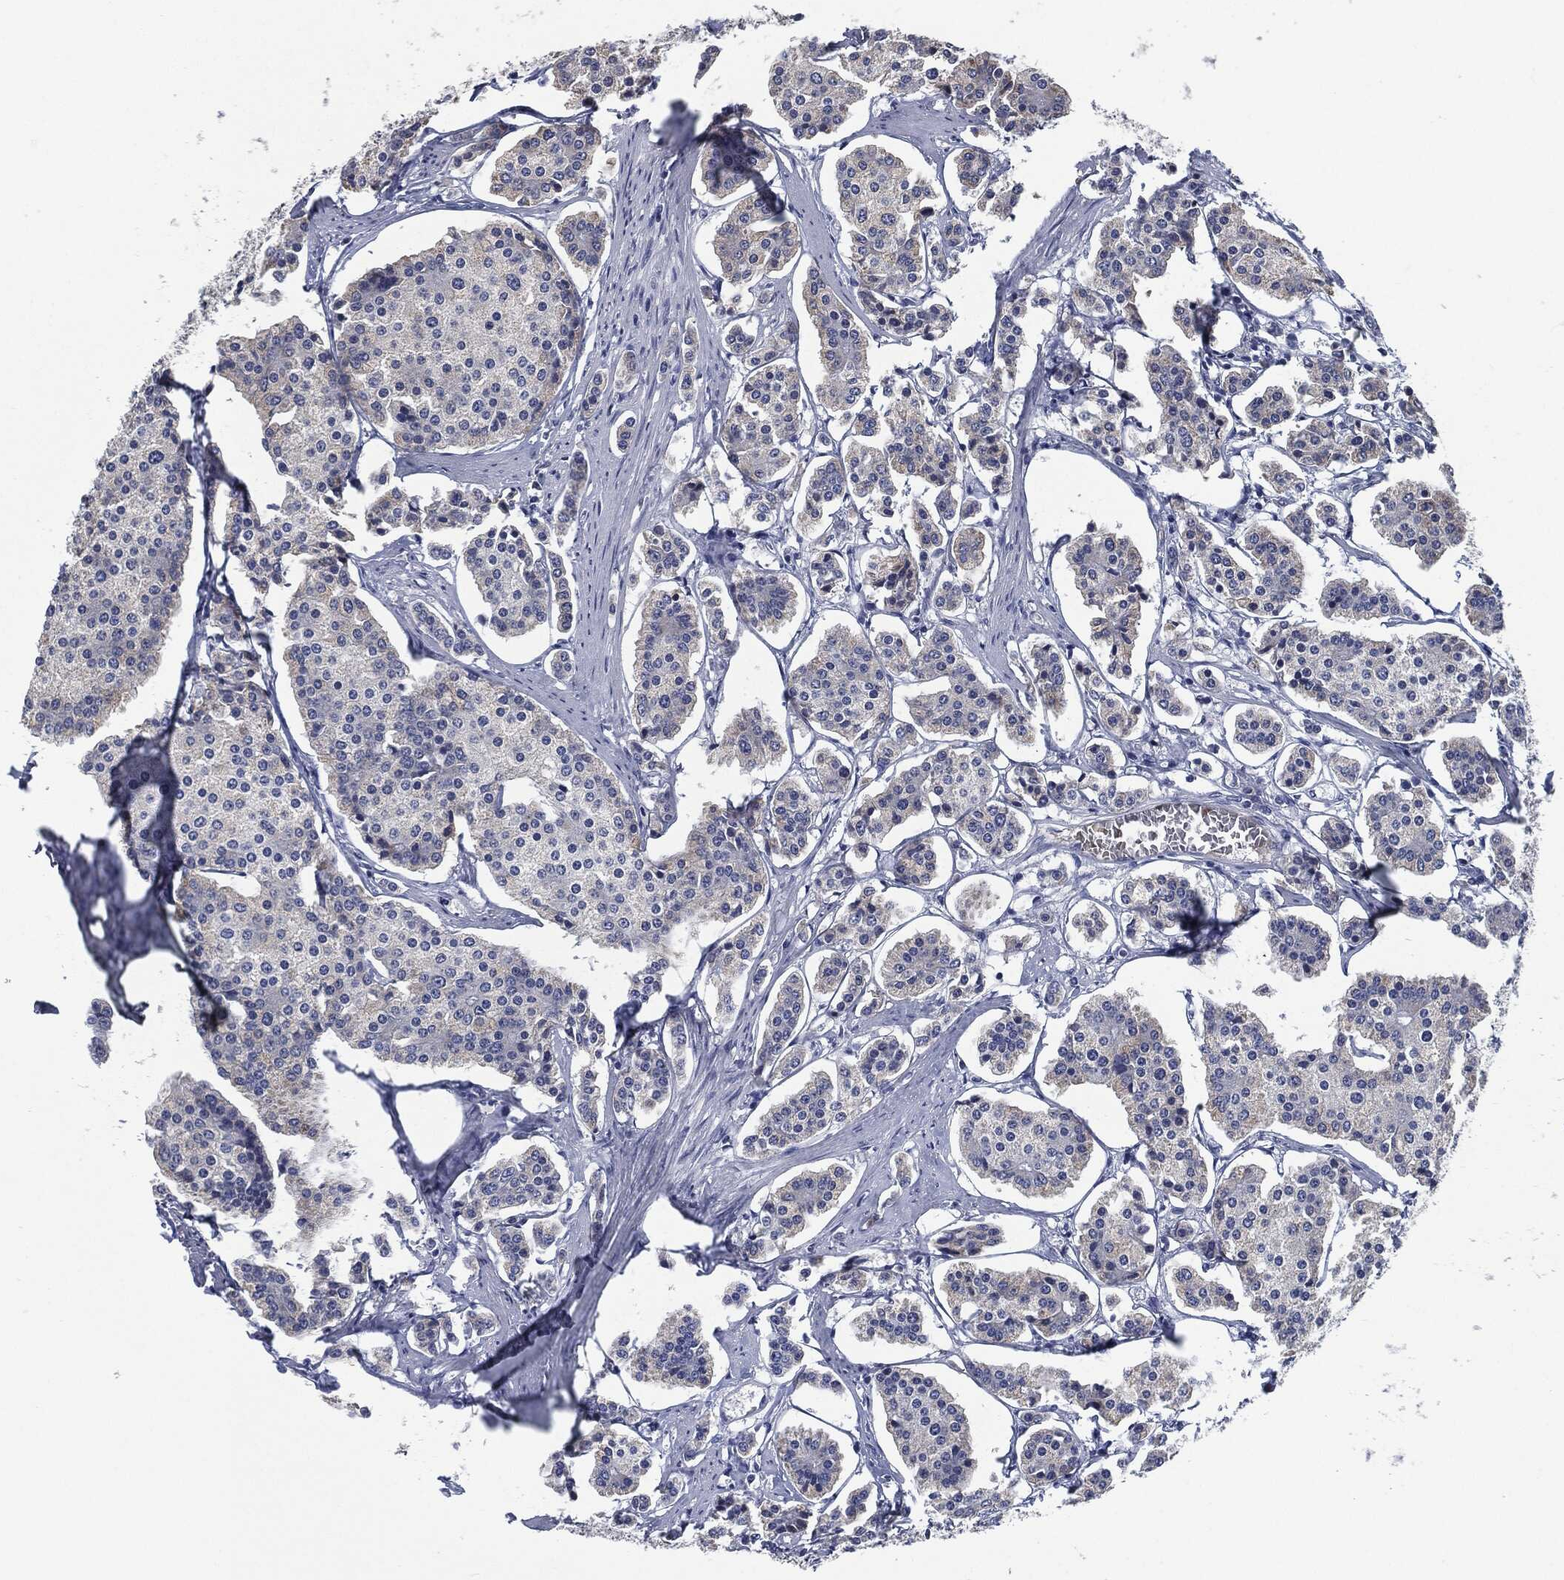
{"staining": {"intensity": "weak", "quantity": "<25%", "location": "cytoplasmic/membranous"}, "tissue": "carcinoid", "cell_type": "Tumor cells", "image_type": "cancer", "snomed": [{"axis": "morphology", "description": "Carcinoid, malignant, NOS"}, {"axis": "topography", "description": "Small intestine"}], "caption": "This is an immunohistochemistry photomicrograph of human carcinoid (malignant). There is no positivity in tumor cells.", "gene": "SIGLEC9", "patient": {"sex": "female", "age": 65}}